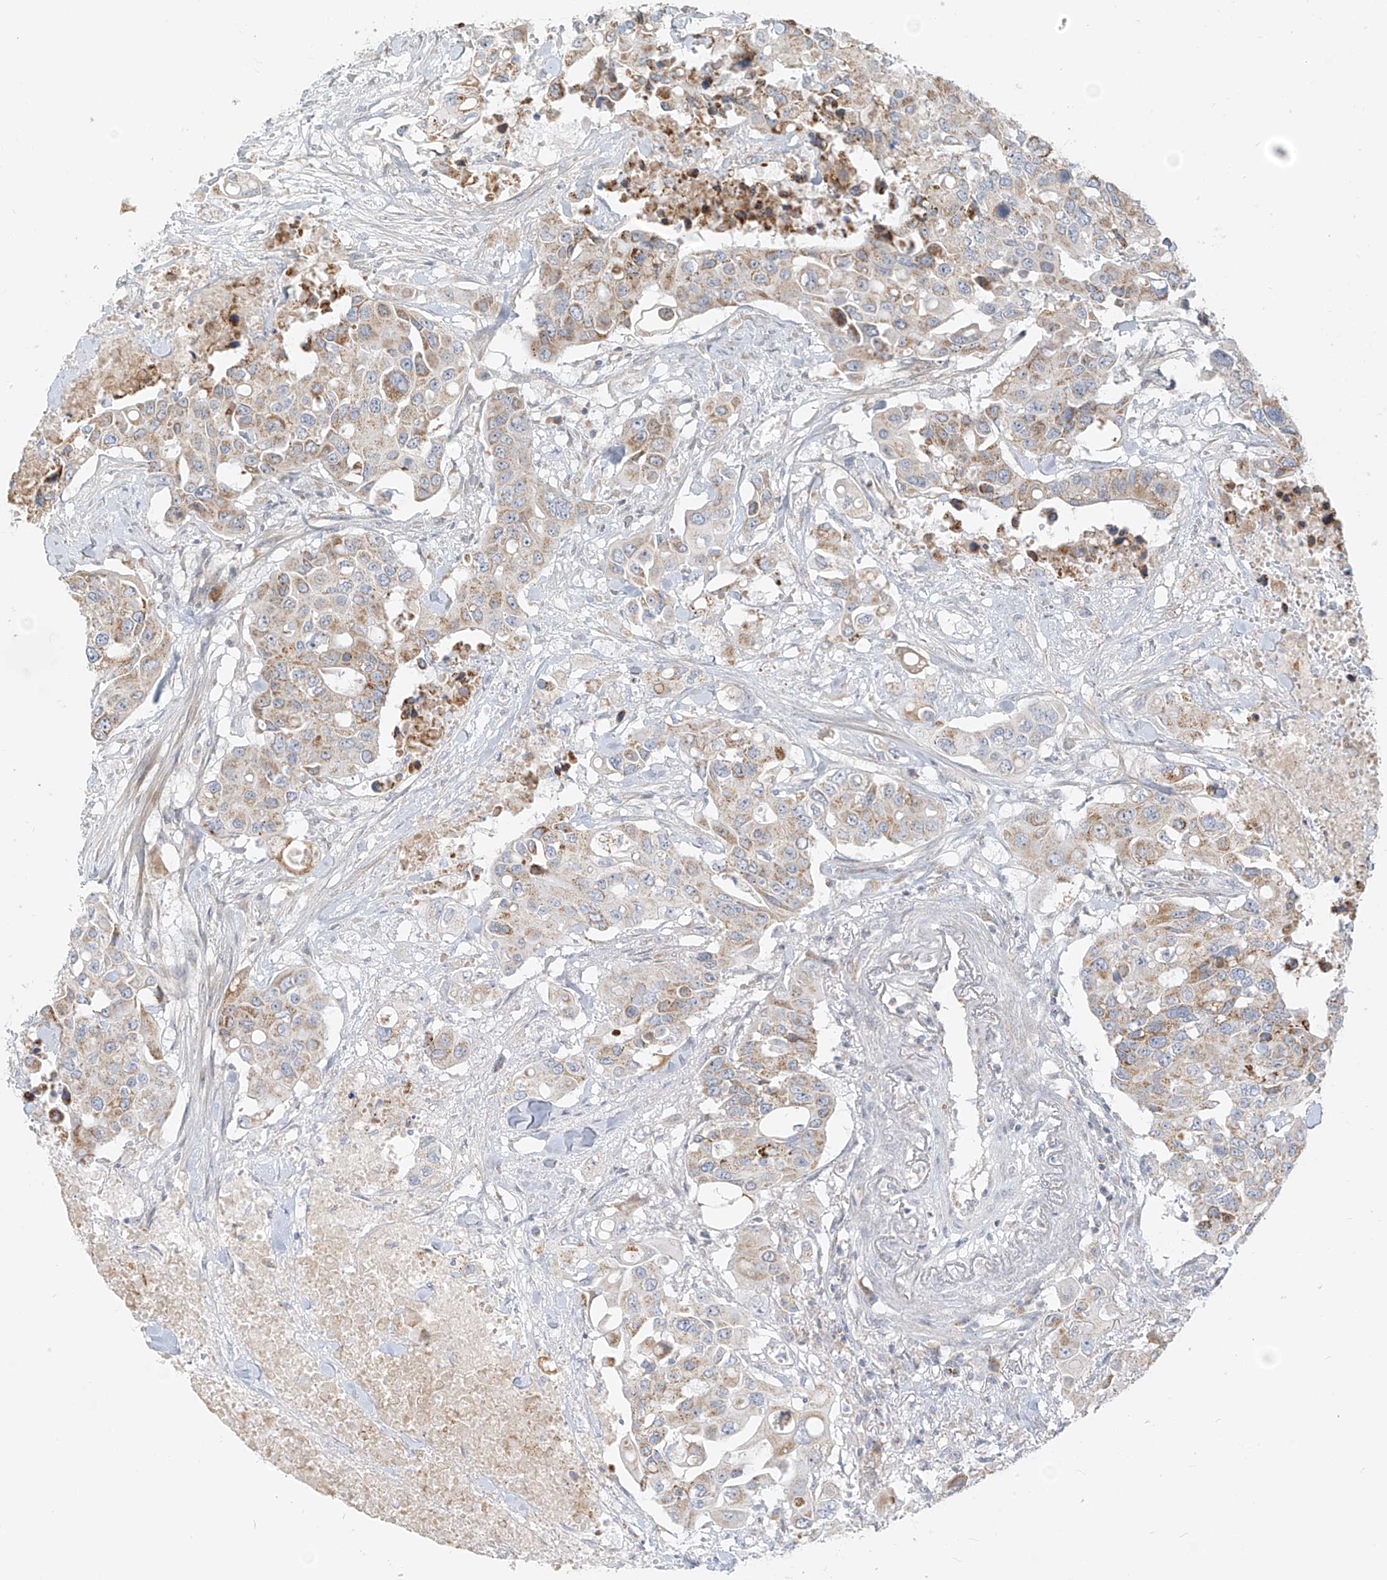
{"staining": {"intensity": "moderate", "quantity": "25%-75%", "location": "cytoplasmic/membranous"}, "tissue": "colorectal cancer", "cell_type": "Tumor cells", "image_type": "cancer", "snomed": [{"axis": "morphology", "description": "Adenocarcinoma, NOS"}, {"axis": "topography", "description": "Colon"}], "caption": "Immunohistochemical staining of human colorectal cancer (adenocarcinoma) reveals medium levels of moderate cytoplasmic/membranous protein expression in approximately 25%-75% of tumor cells. (DAB IHC with brightfield microscopy, high magnification).", "gene": "UST", "patient": {"sex": "male", "age": 77}}